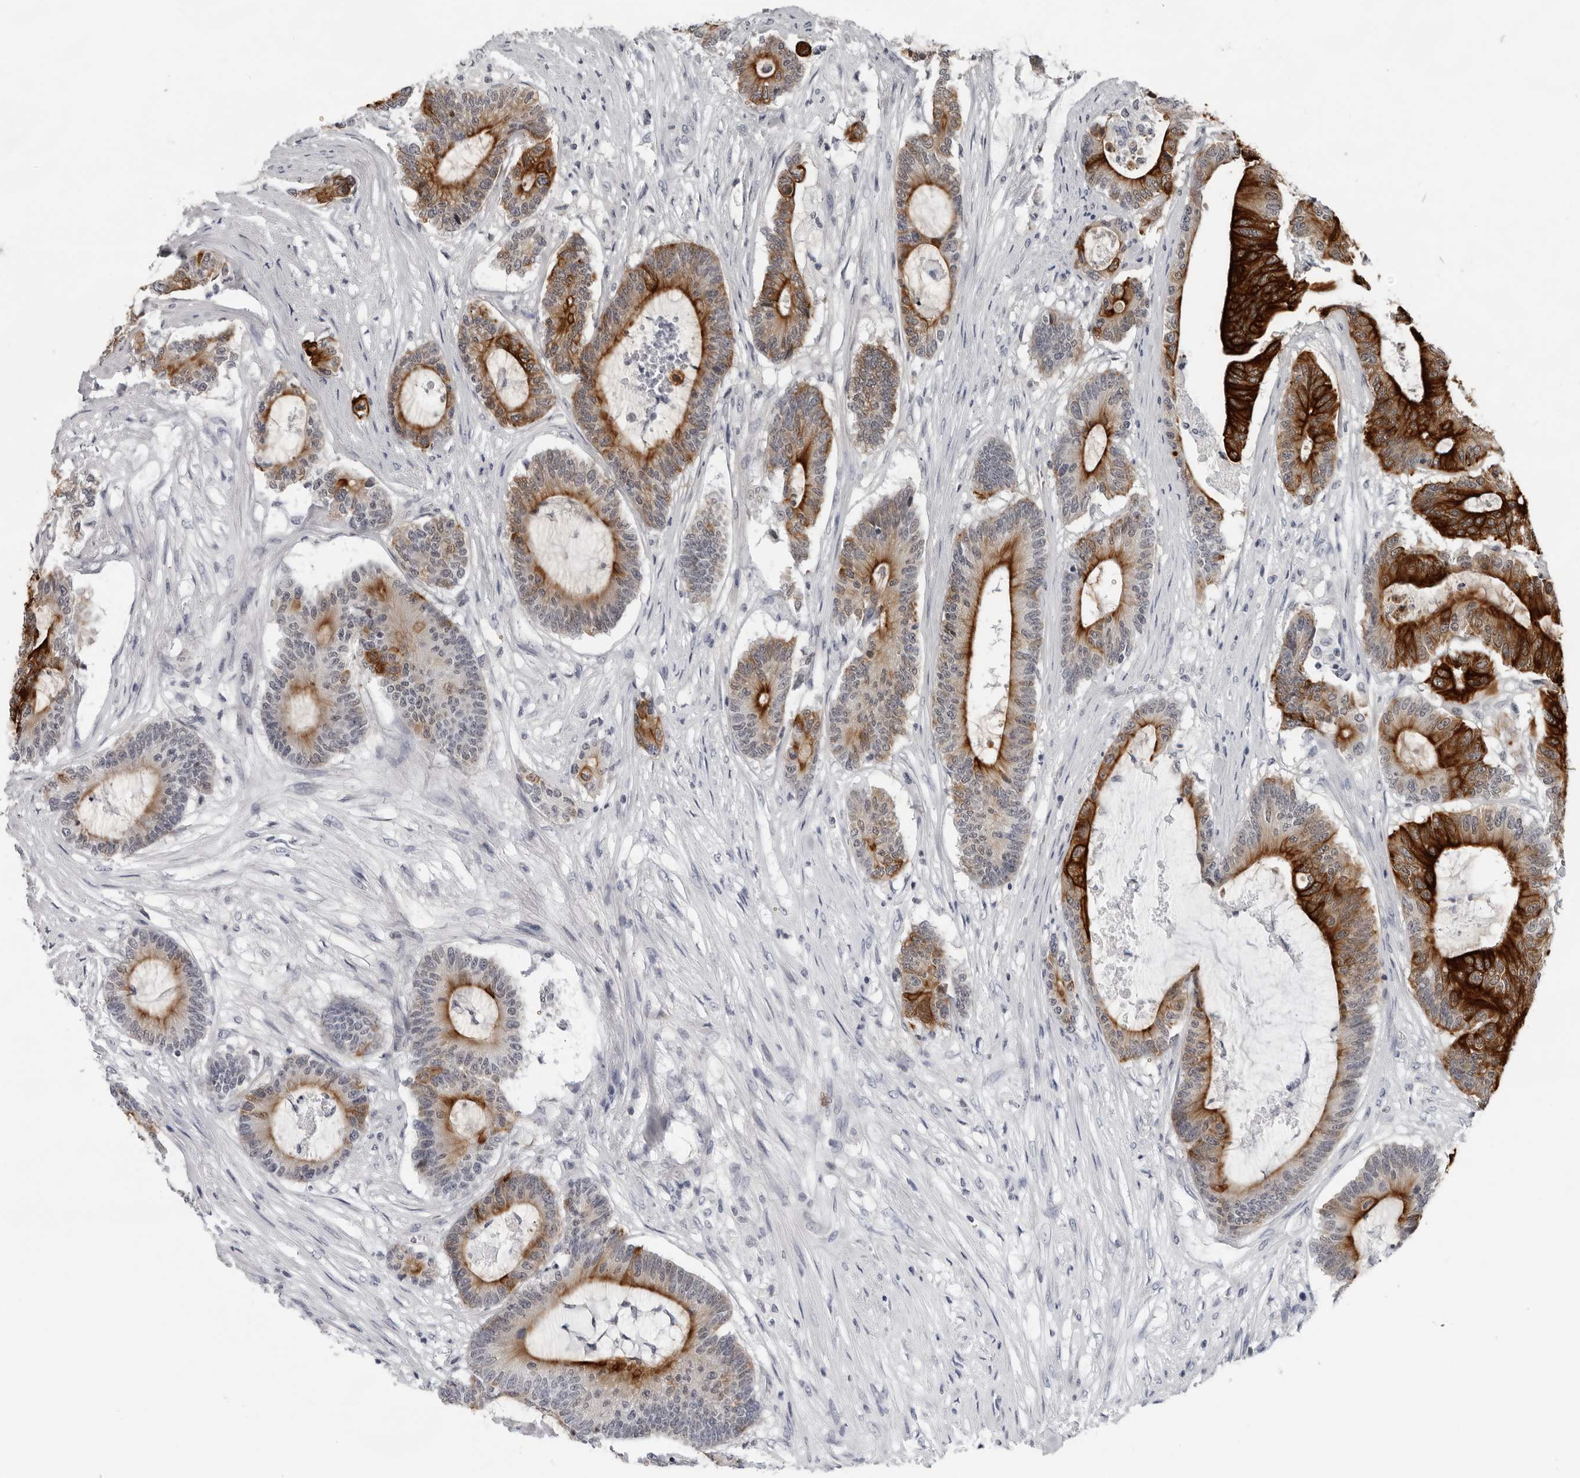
{"staining": {"intensity": "strong", "quantity": "25%-75%", "location": "cytoplasmic/membranous"}, "tissue": "colorectal cancer", "cell_type": "Tumor cells", "image_type": "cancer", "snomed": [{"axis": "morphology", "description": "Adenocarcinoma, NOS"}, {"axis": "topography", "description": "Colon"}], "caption": "Adenocarcinoma (colorectal) was stained to show a protein in brown. There is high levels of strong cytoplasmic/membranous expression in about 25%-75% of tumor cells.", "gene": "CCDC28B", "patient": {"sex": "female", "age": 84}}